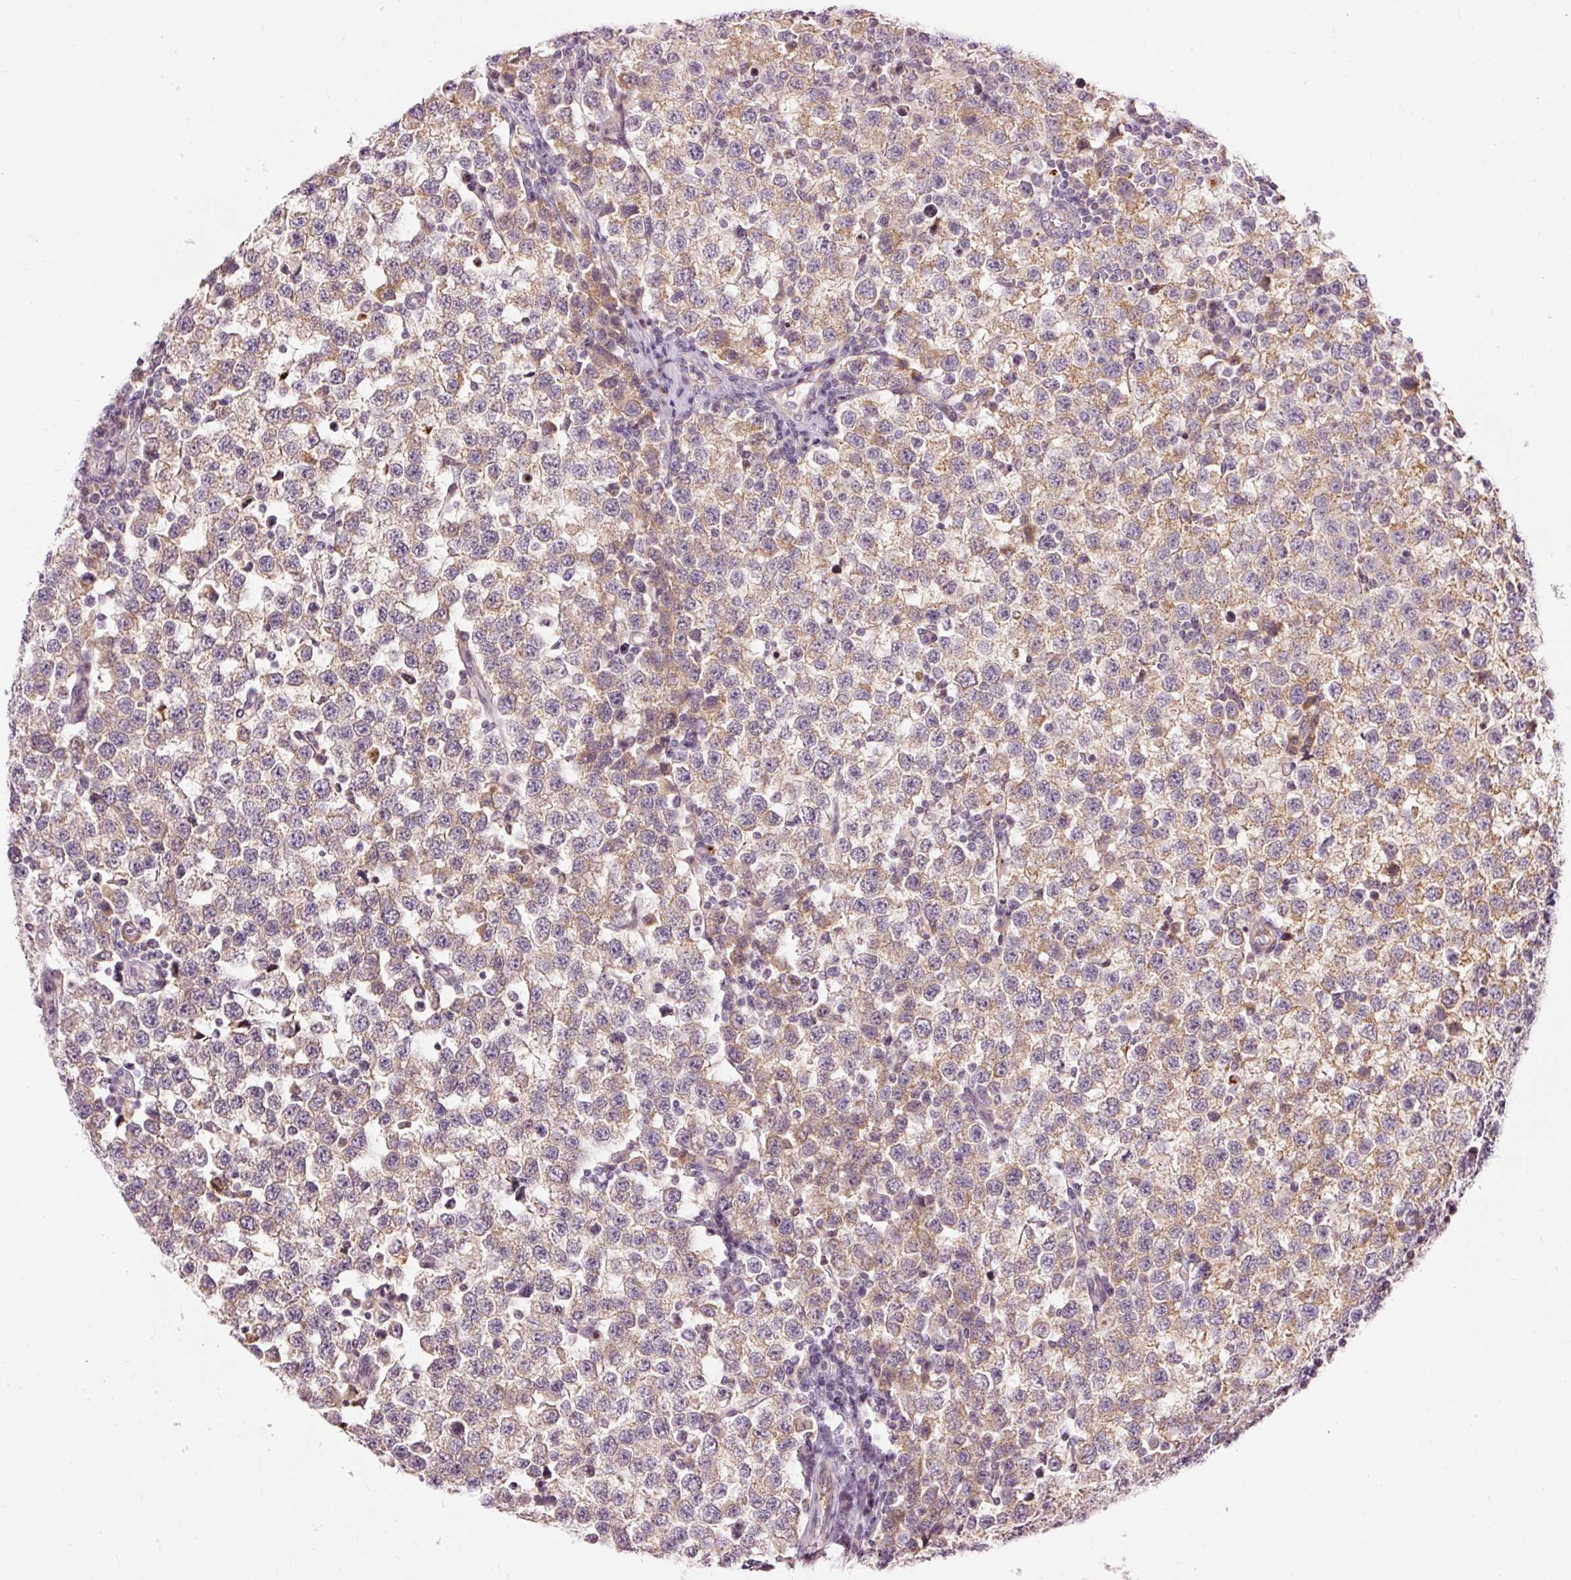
{"staining": {"intensity": "weak", "quantity": ">75%", "location": "cytoplasmic/membranous"}, "tissue": "testis cancer", "cell_type": "Tumor cells", "image_type": "cancer", "snomed": [{"axis": "morphology", "description": "Seminoma, NOS"}, {"axis": "topography", "description": "Testis"}], "caption": "Human seminoma (testis) stained with a protein marker demonstrates weak staining in tumor cells.", "gene": "ABHD11", "patient": {"sex": "male", "age": 34}}